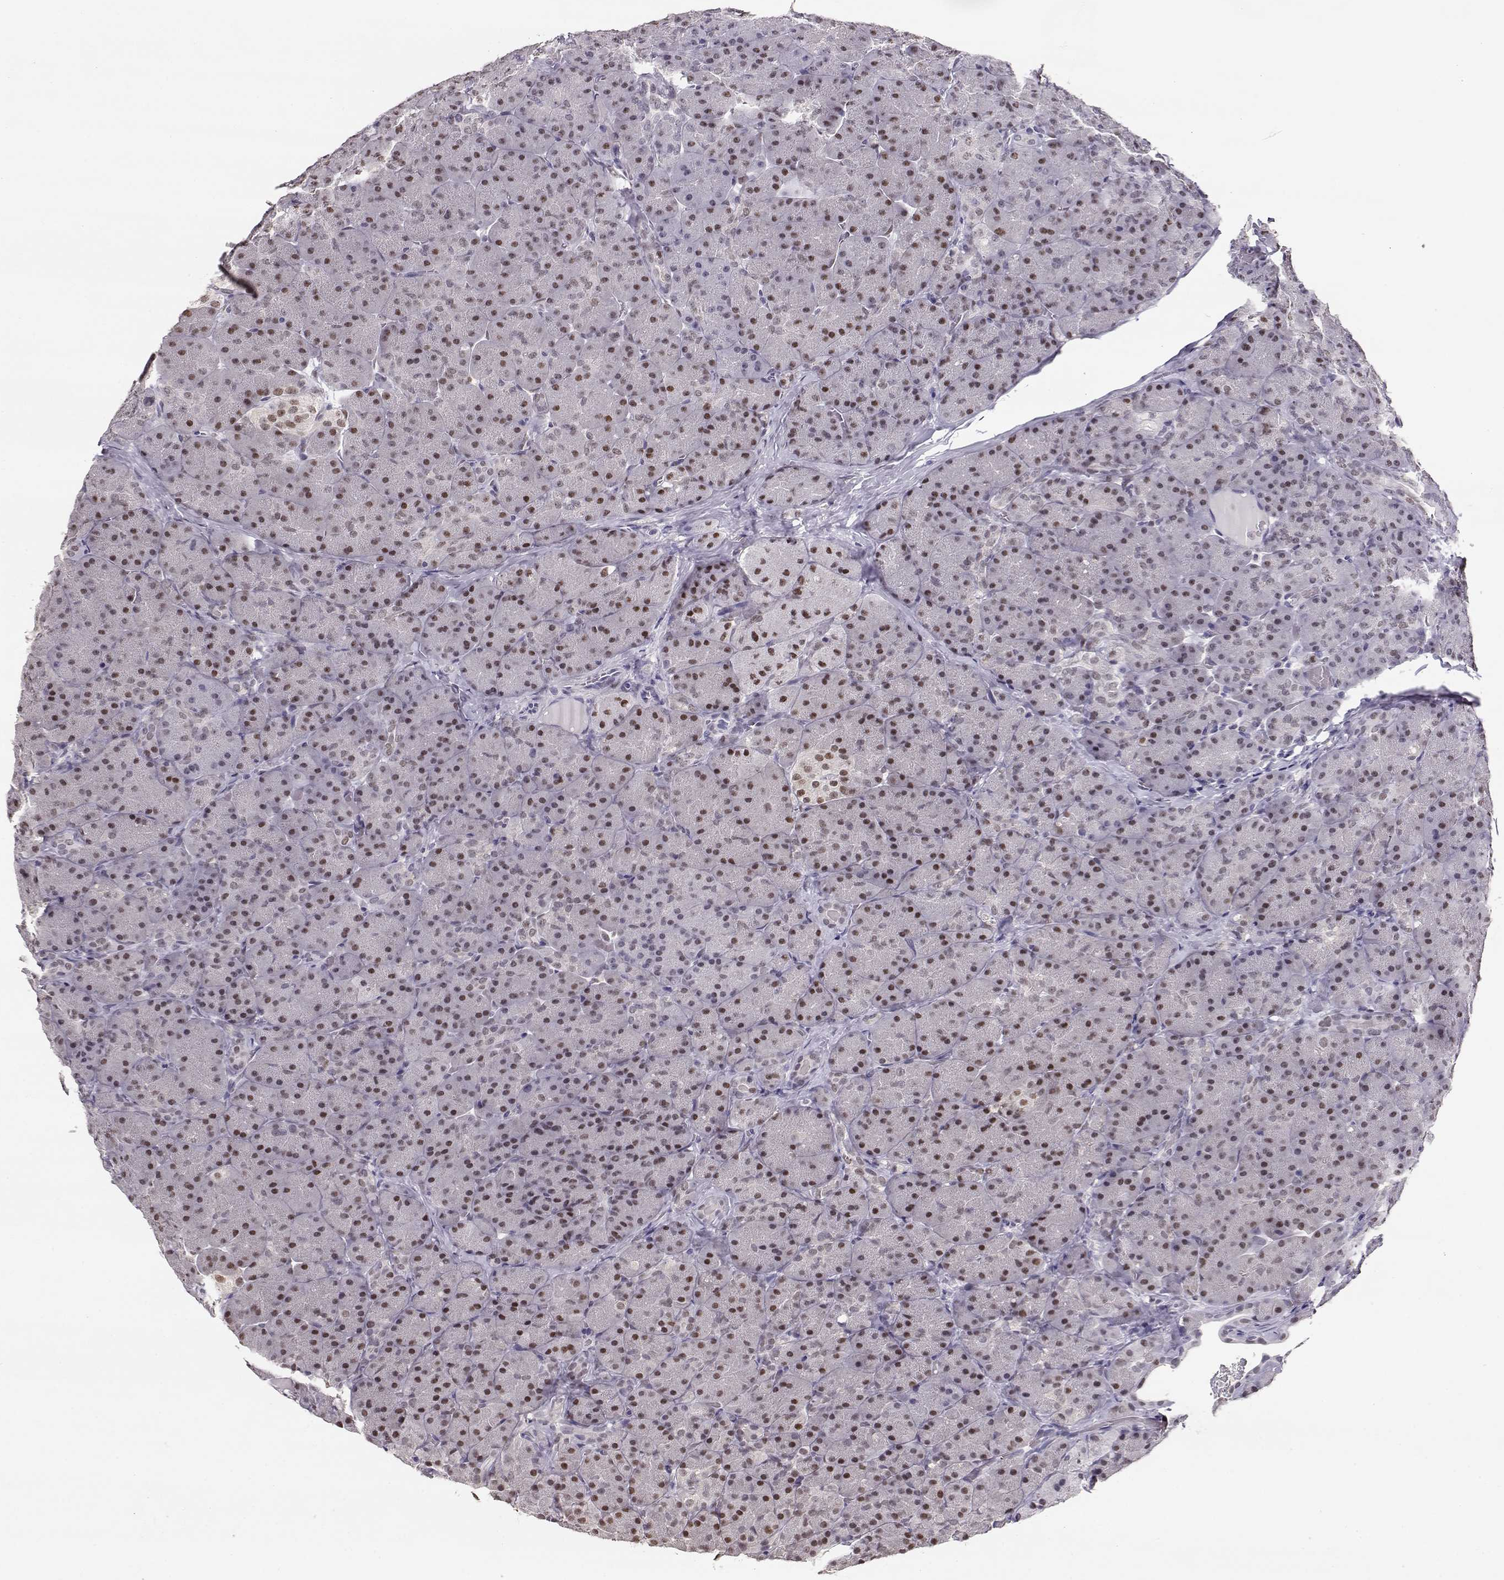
{"staining": {"intensity": "moderate", "quantity": "<25%", "location": "nuclear"}, "tissue": "pancreas", "cell_type": "Exocrine glandular cells", "image_type": "normal", "snomed": [{"axis": "morphology", "description": "Normal tissue, NOS"}, {"axis": "topography", "description": "Pancreas"}], "caption": "Pancreas stained with IHC reveals moderate nuclear staining in about <25% of exocrine glandular cells.", "gene": "POLI", "patient": {"sex": "male", "age": 57}}